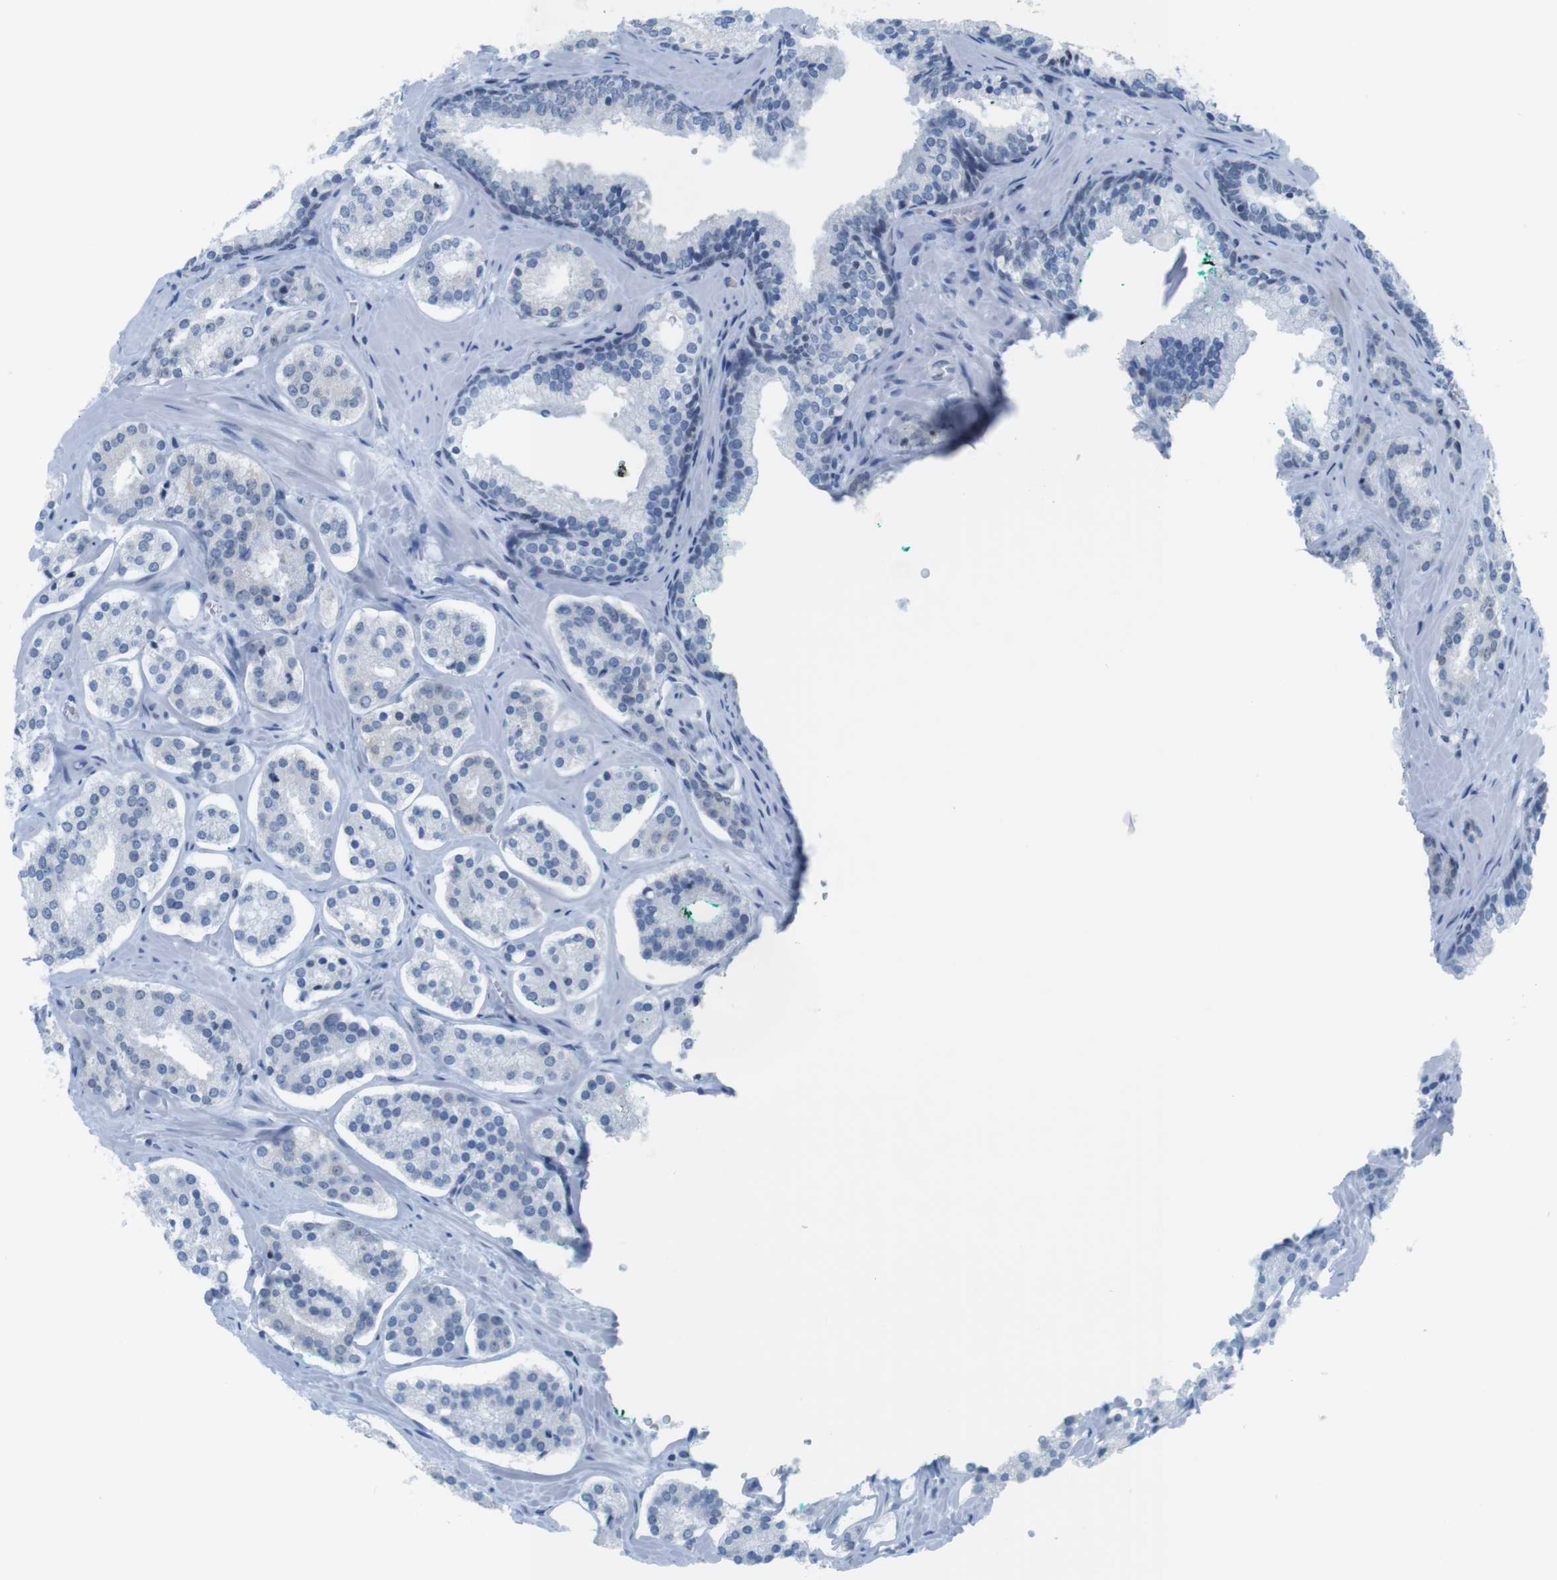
{"staining": {"intensity": "negative", "quantity": "none", "location": "none"}, "tissue": "prostate cancer", "cell_type": "Tumor cells", "image_type": "cancer", "snomed": [{"axis": "morphology", "description": "Adenocarcinoma, High grade"}, {"axis": "topography", "description": "Prostate"}], "caption": "A high-resolution image shows IHC staining of prostate cancer (high-grade adenocarcinoma), which demonstrates no significant expression in tumor cells.", "gene": "NIFK", "patient": {"sex": "male", "age": 60}}